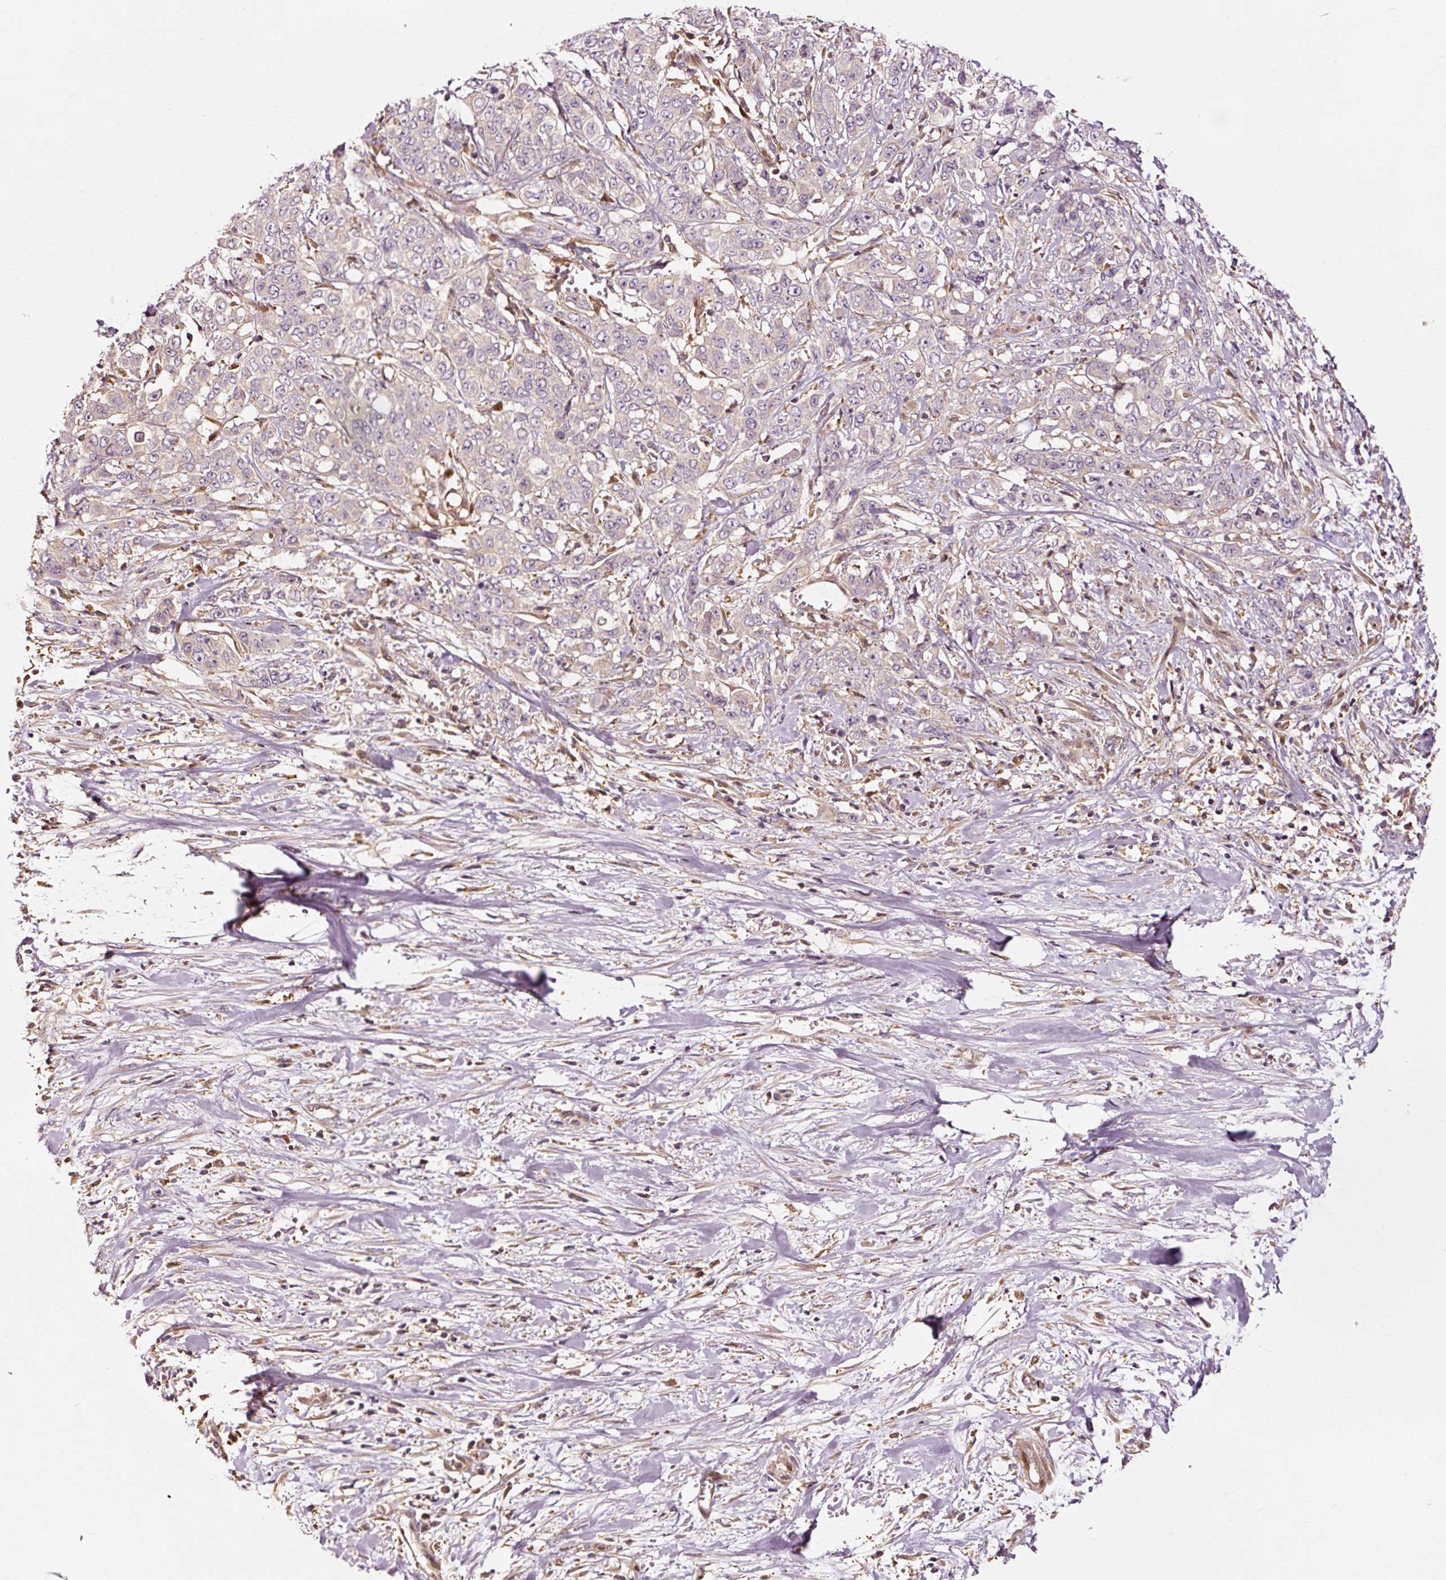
{"staining": {"intensity": "negative", "quantity": "none", "location": "none"}, "tissue": "stomach cancer", "cell_type": "Tumor cells", "image_type": "cancer", "snomed": [{"axis": "morphology", "description": "Adenocarcinoma, NOS"}, {"axis": "topography", "description": "Stomach, upper"}], "caption": "This image is of stomach adenocarcinoma stained with immunohistochemistry (IHC) to label a protein in brown with the nuclei are counter-stained blue. There is no staining in tumor cells.", "gene": "NAPA", "patient": {"sex": "male", "age": 62}}